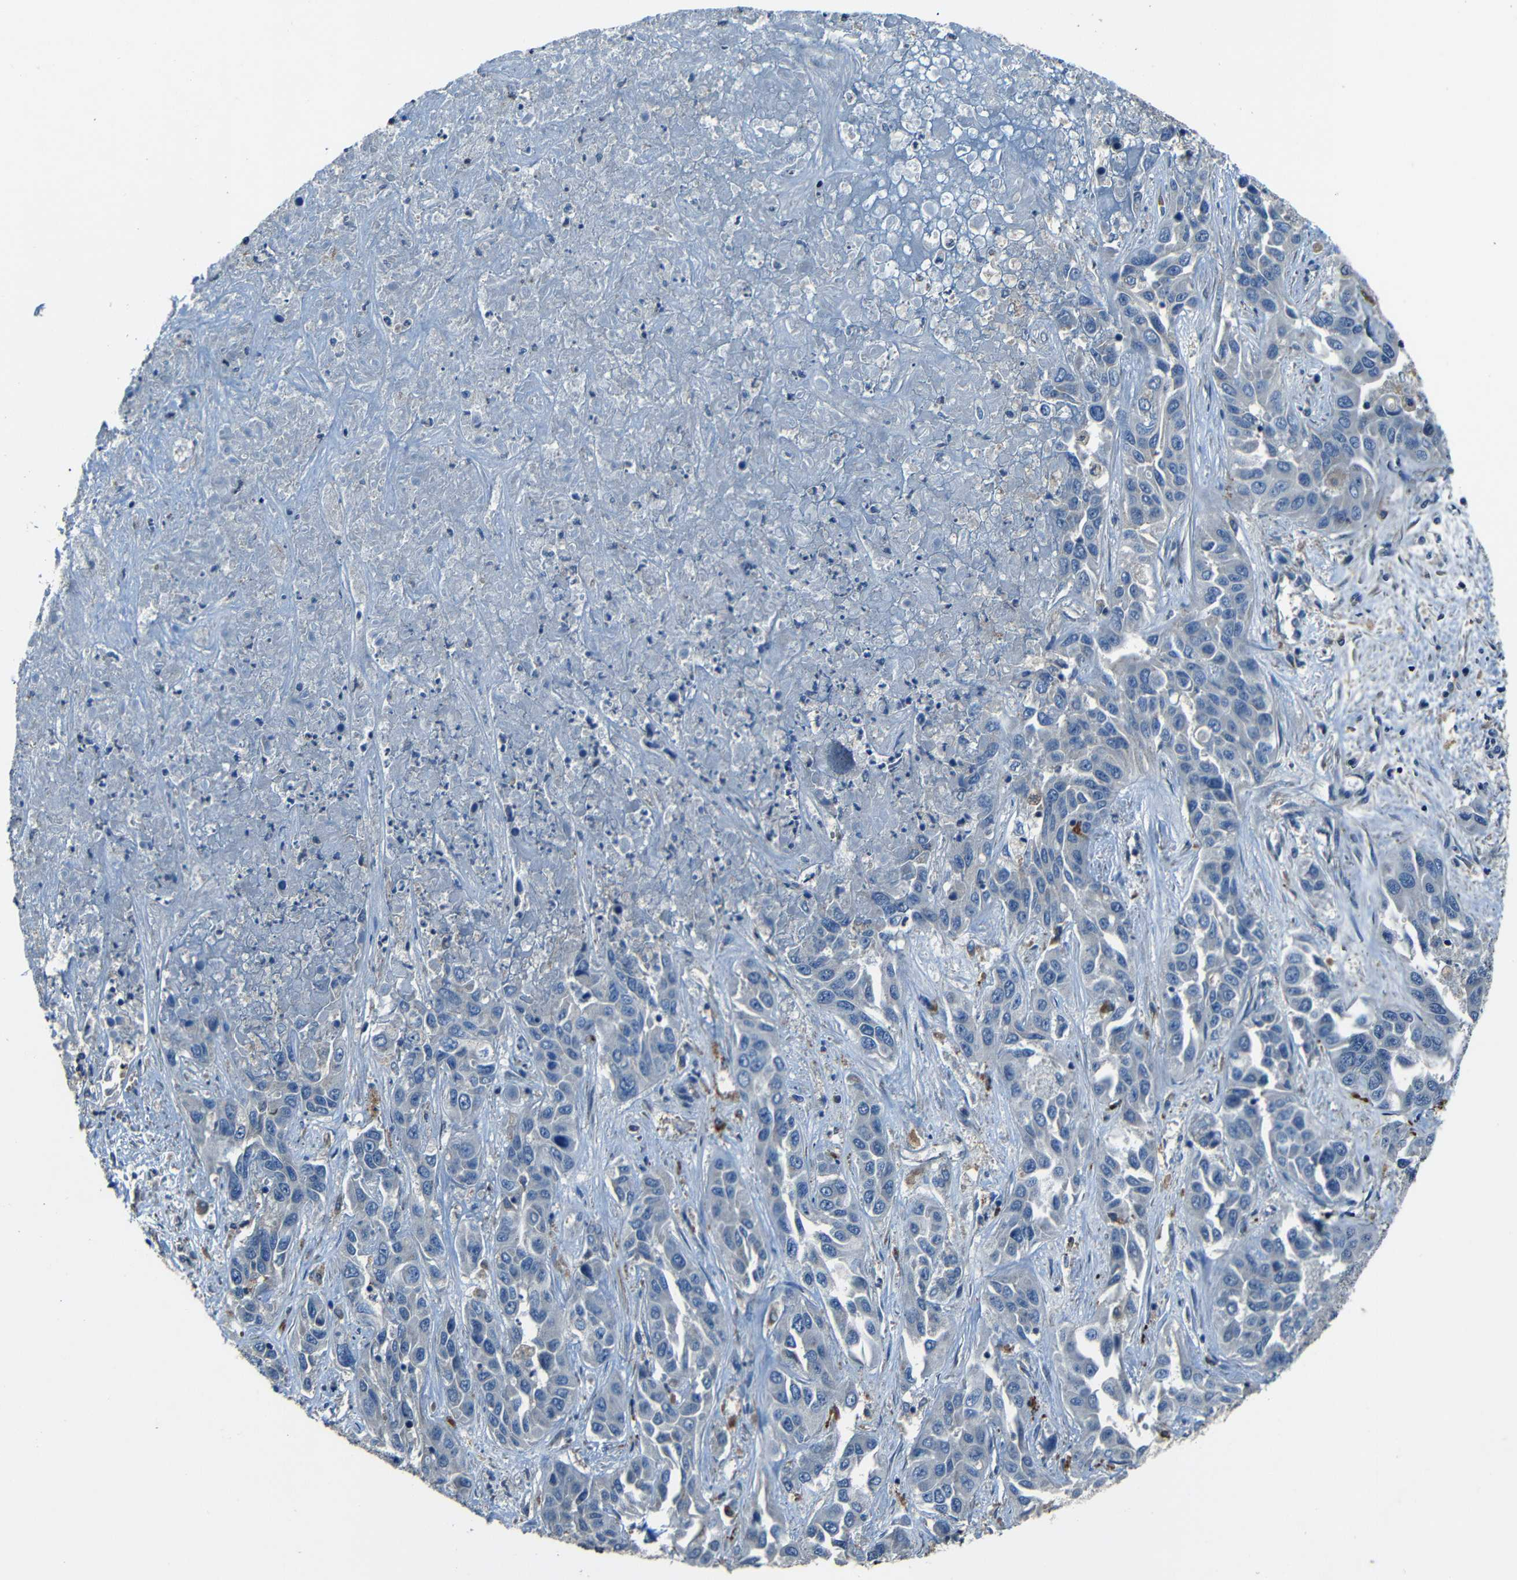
{"staining": {"intensity": "negative", "quantity": "none", "location": "none"}, "tissue": "liver cancer", "cell_type": "Tumor cells", "image_type": "cancer", "snomed": [{"axis": "morphology", "description": "Cholangiocarcinoma"}, {"axis": "topography", "description": "Liver"}], "caption": "High power microscopy photomicrograph of an immunohistochemistry (IHC) photomicrograph of cholangiocarcinoma (liver), revealing no significant positivity in tumor cells.", "gene": "SLA", "patient": {"sex": "female", "age": 52}}